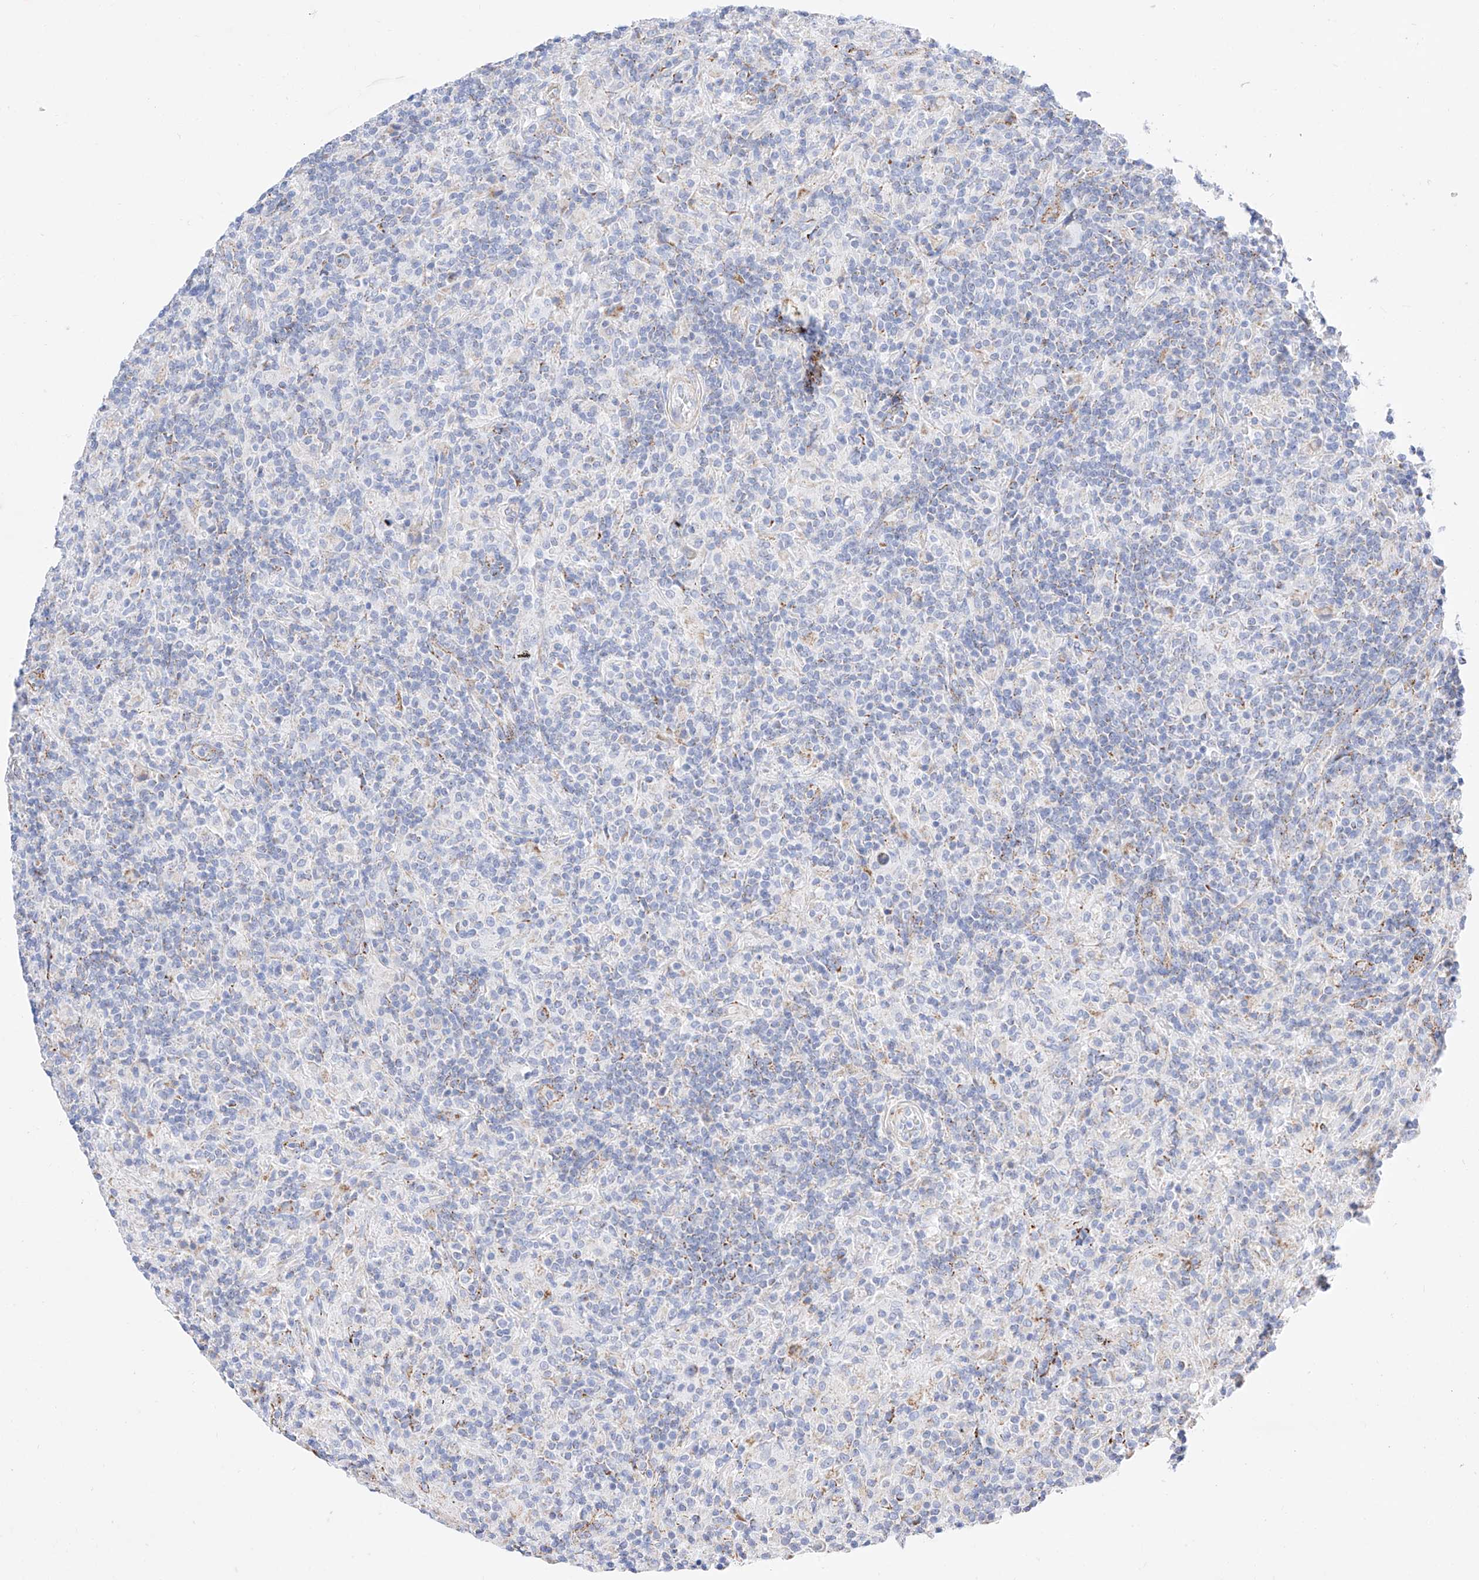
{"staining": {"intensity": "weak", "quantity": "<25%", "location": "cytoplasmic/membranous"}, "tissue": "lymphoma", "cell_type": "Tumor cells", "image_type": "cancer", "snomed": [{"axis": "morphology", "description": "Hodgkin's disease, NOS"}, {"axis": "topography", "description": "Lymph node"}], "caption": "IHC of human Hodgkin's disease exhibits no expression in tumor cells.", "gene": "C6orf62", "patient": {"sex": "male", "age": 70}}